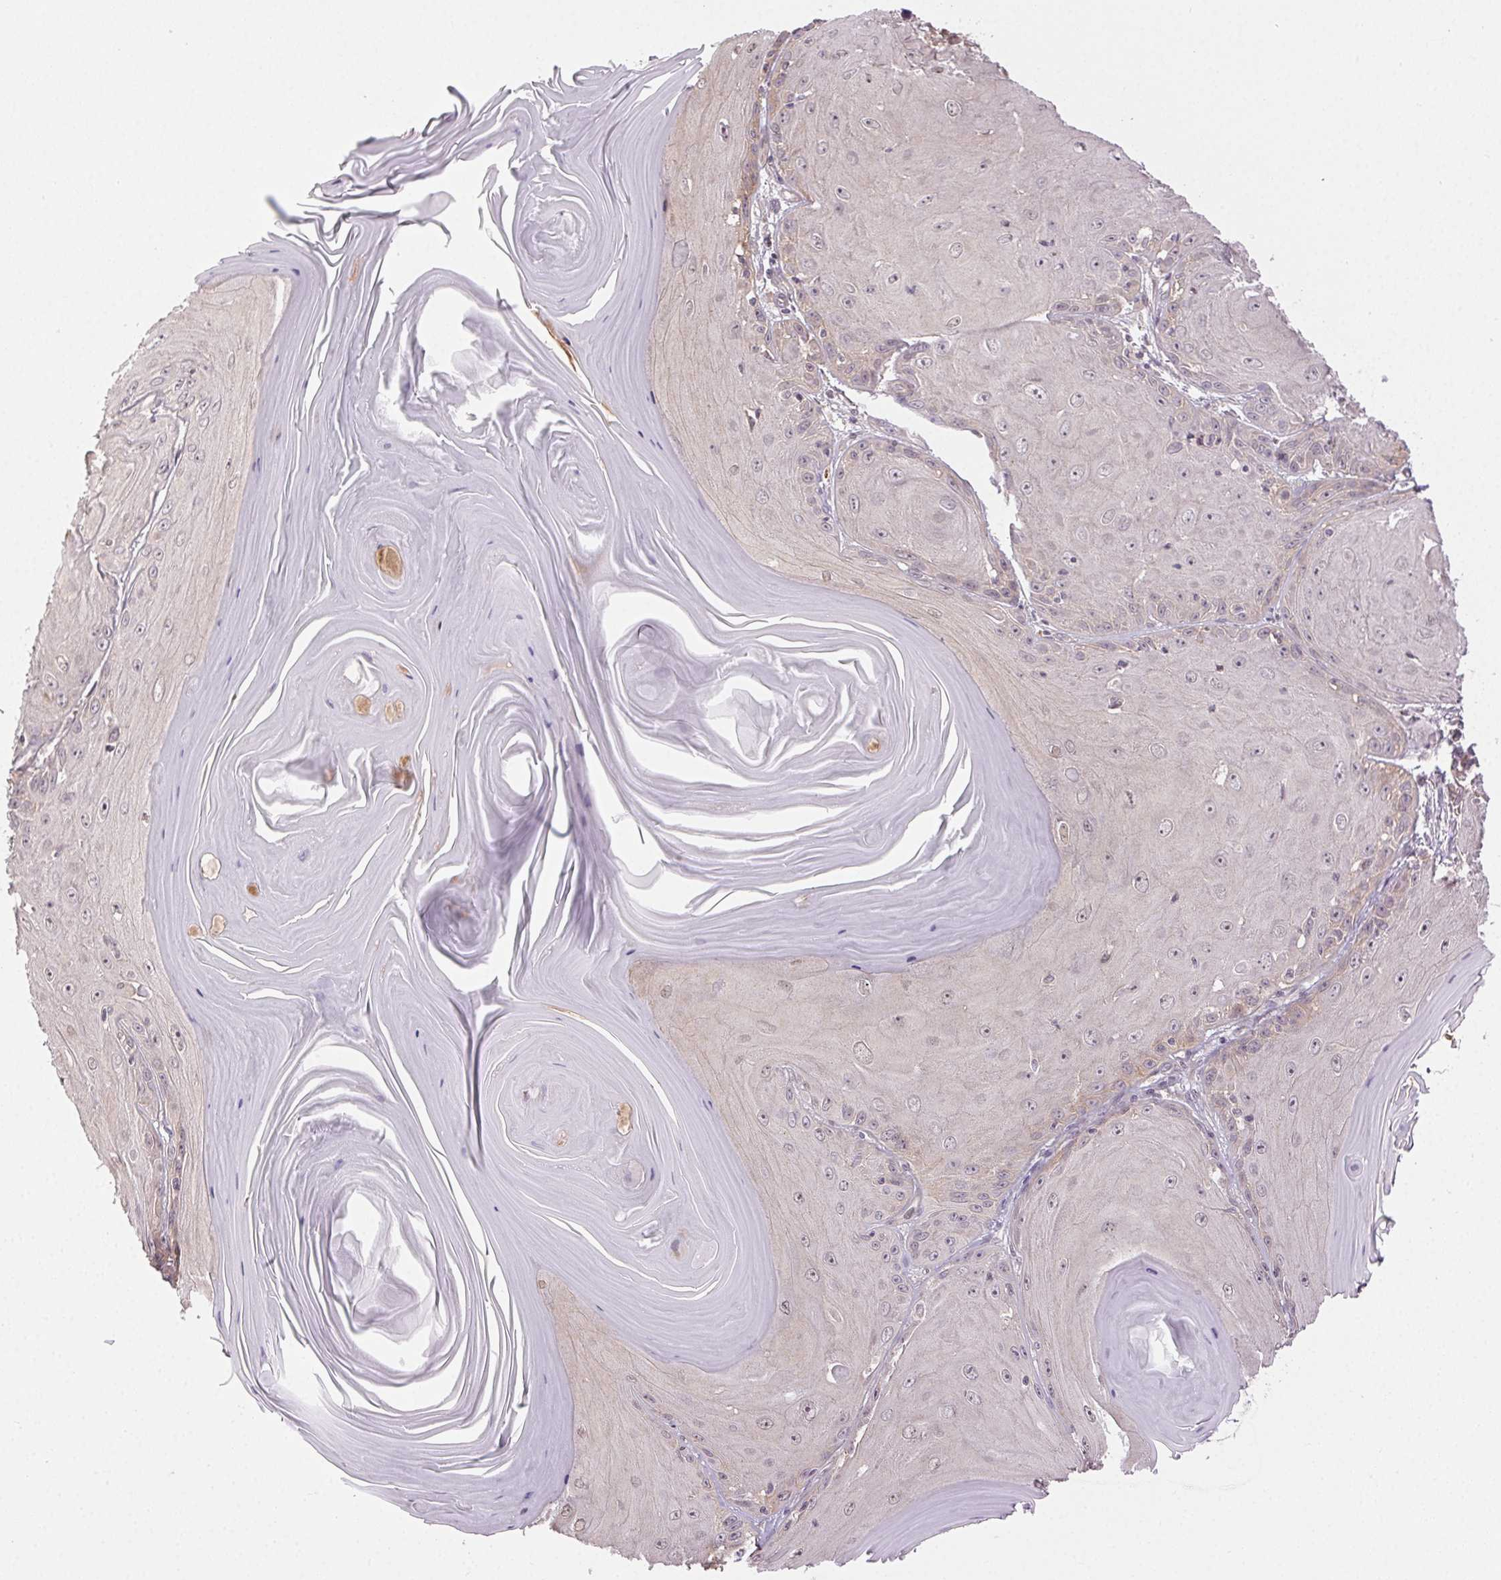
{"staining": {"intensity": "weak", "quantity": "<25%", "location": "cytoplasmic/membranous"}, "tissue": "skin cancer", "cell_type": "Tumor cells", "image_type": "cancer", "snomed": [{"axis": "morphology", "description": "Squamous cell carcinoma, NOS"}, {"axis": "topography", "description": "Skin"}, {"axis": "topography", "description": "Vulva"}], "caption": "Protein analysis of skin squamous cell carcinoma shows no significant expression in tumor cells.", "gene": "ATP1B3", "patient": {"sex": "female", "age": 85}}